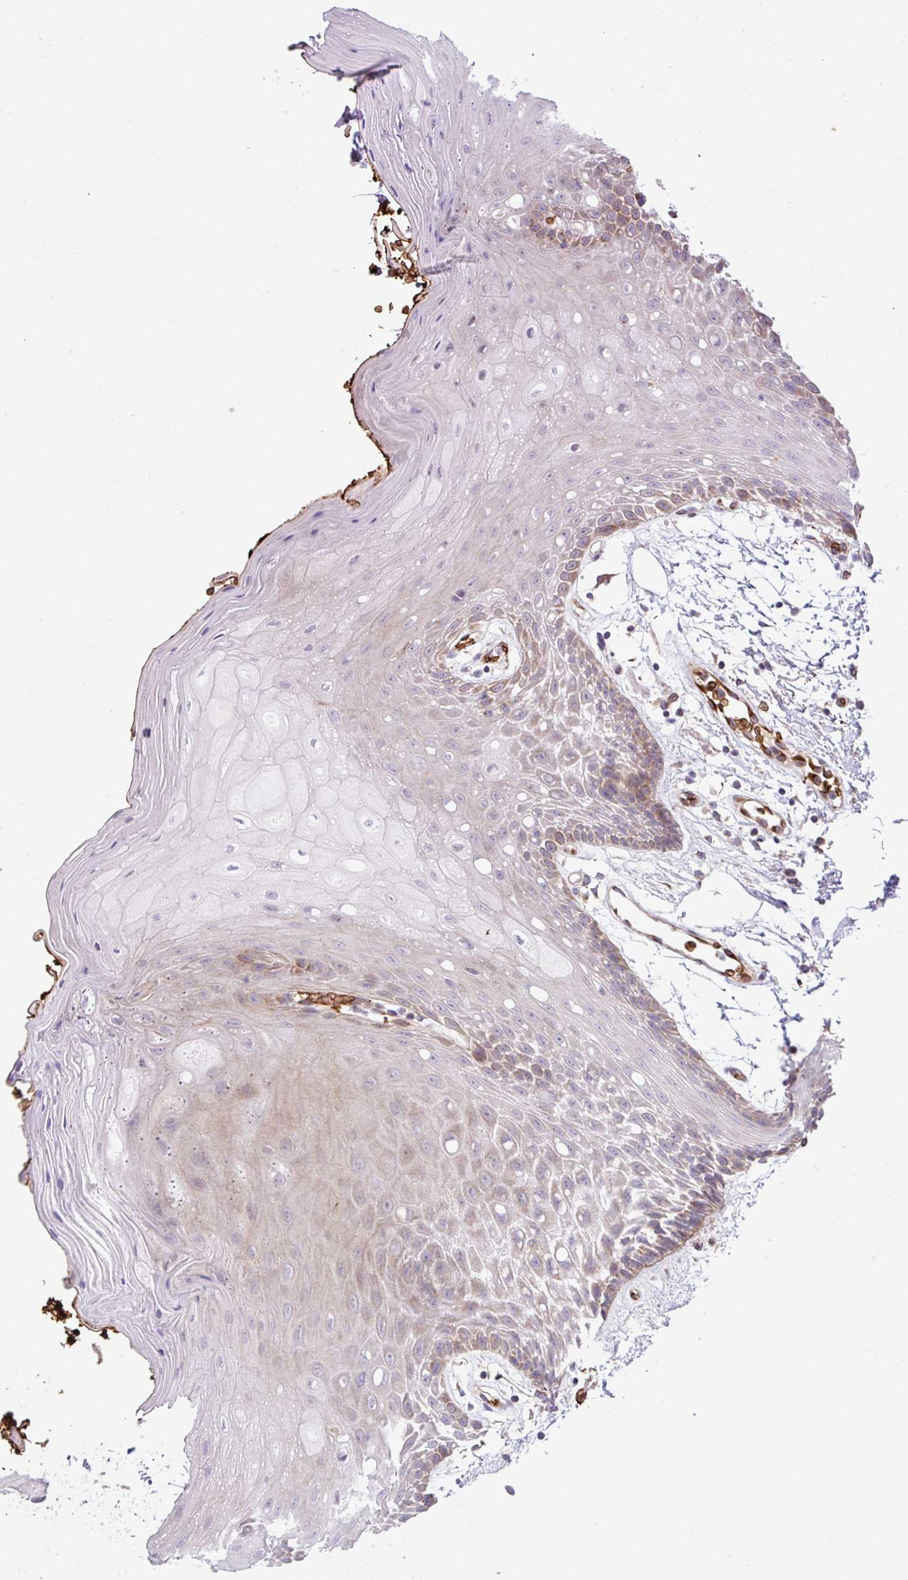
{"staining": {"intensity": "moderate", "quantity": "<25%", "location": "cytoplasmic/membranous"}, "tissue": "oral mucosa", "cell_type": "Squamous epithelial cells", "image_type": "normal", "snomed": [{"axis": "morphology", "description": "Normal tissue, NOS"}, {"axis": "topography", "description": "Oral tissue"}, {"axis": "topography", "description": "Tounge, NOS"}], "caption": "This histopathology image shows immunohistochemistry staining of normal oral mucosa, with low moderate cytoplasmic/membranous expression in approximately <25% of squamous epithelial cells.", "gene": "RAD21L1", "patient": {"sex": "female", "age": 59}}